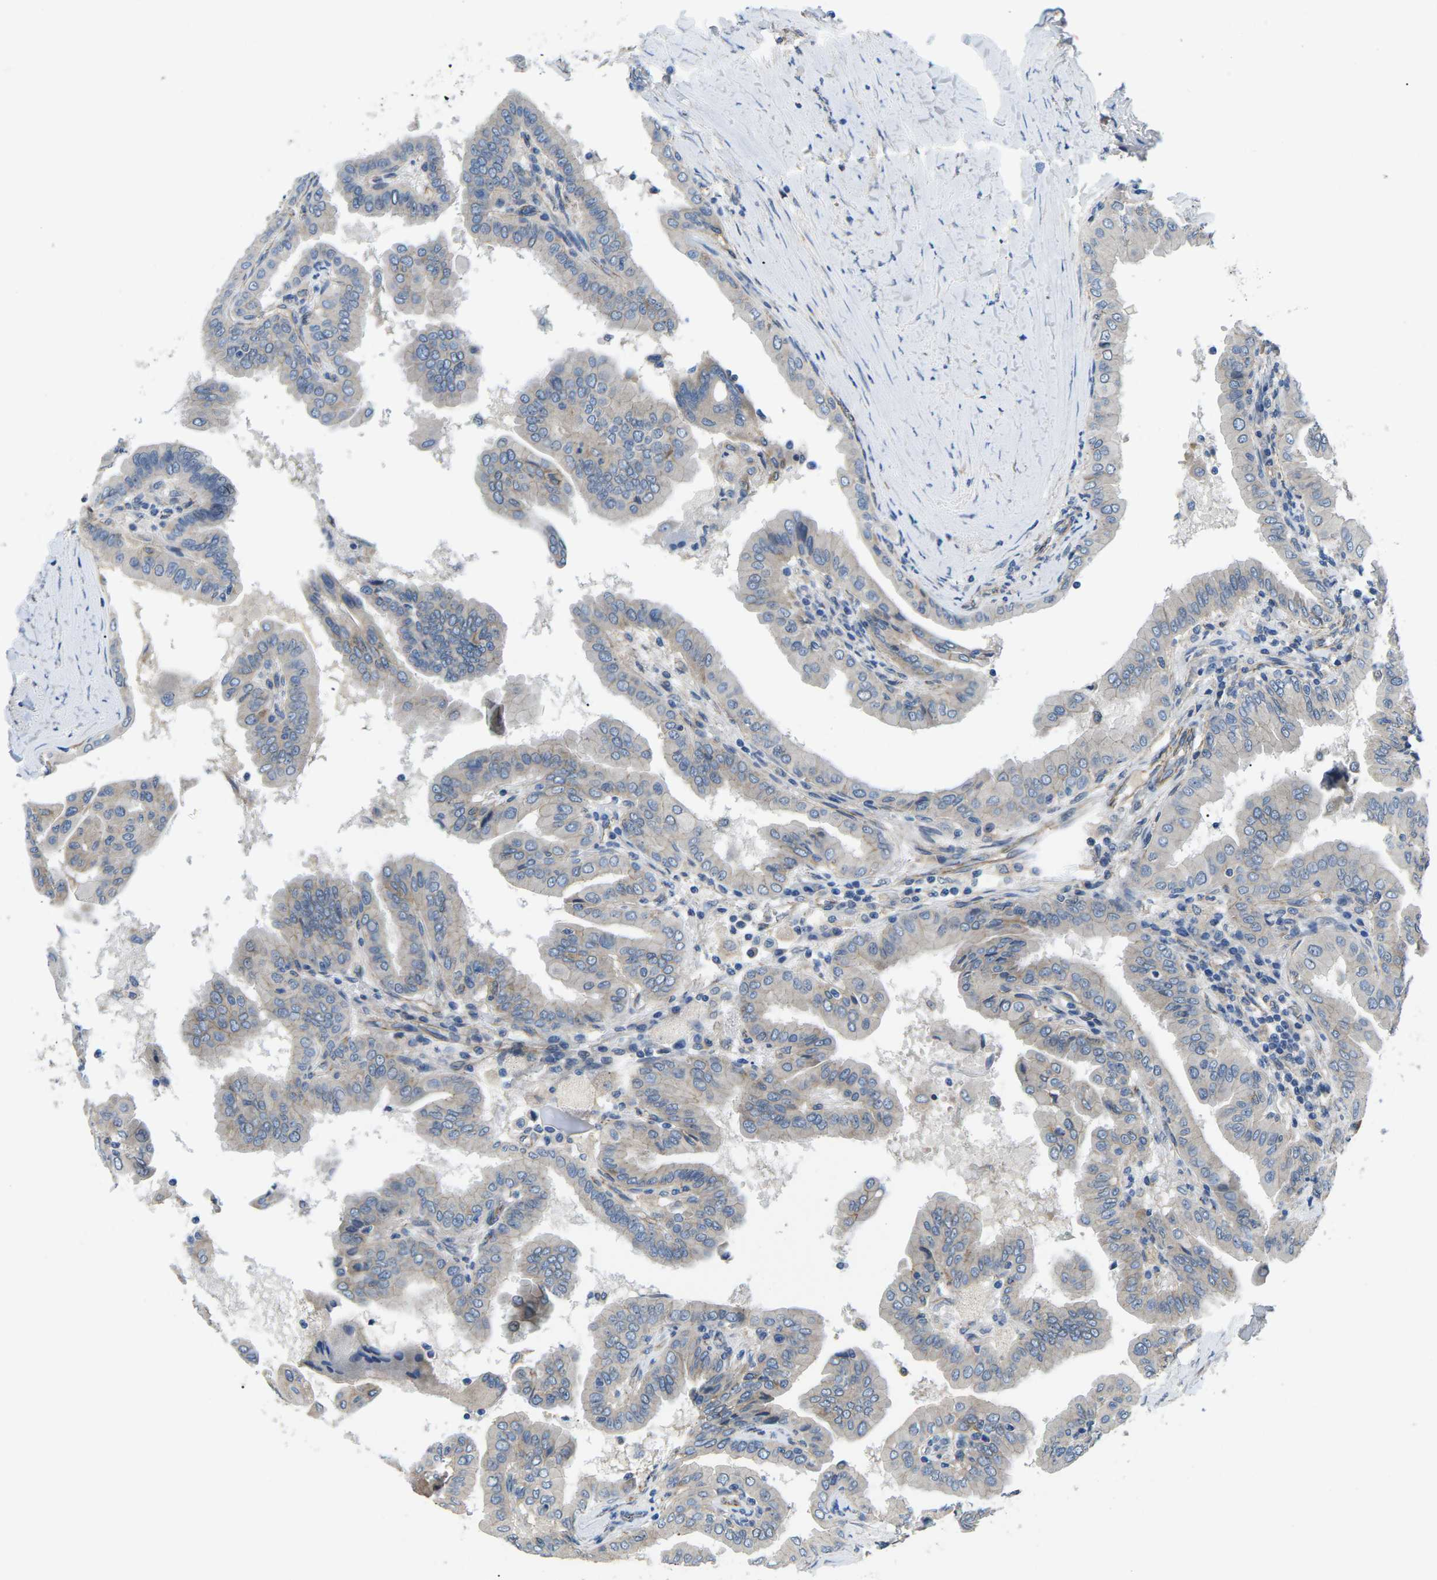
{"staining": {"intensity": "negative", "quantity": "none", "location": "none"}, "tissue": "thyroid cancer", "cell_type": "Tumor cells", "image_type": "cancer", "snomed": [{"axis": "morphology", "description": "Papillary adenocarcinoma, NOS"}, {"axis": "topography", "description": "Thyroid gland"}], "caption": "This is an immunohistochemistry (IHC) micrograph of thyroid cancer (papillary adenocarcinoma). There is no expression in tumor cells.", "gene": "CTNND1", "patient": {"sex": "male", "age": 33}}